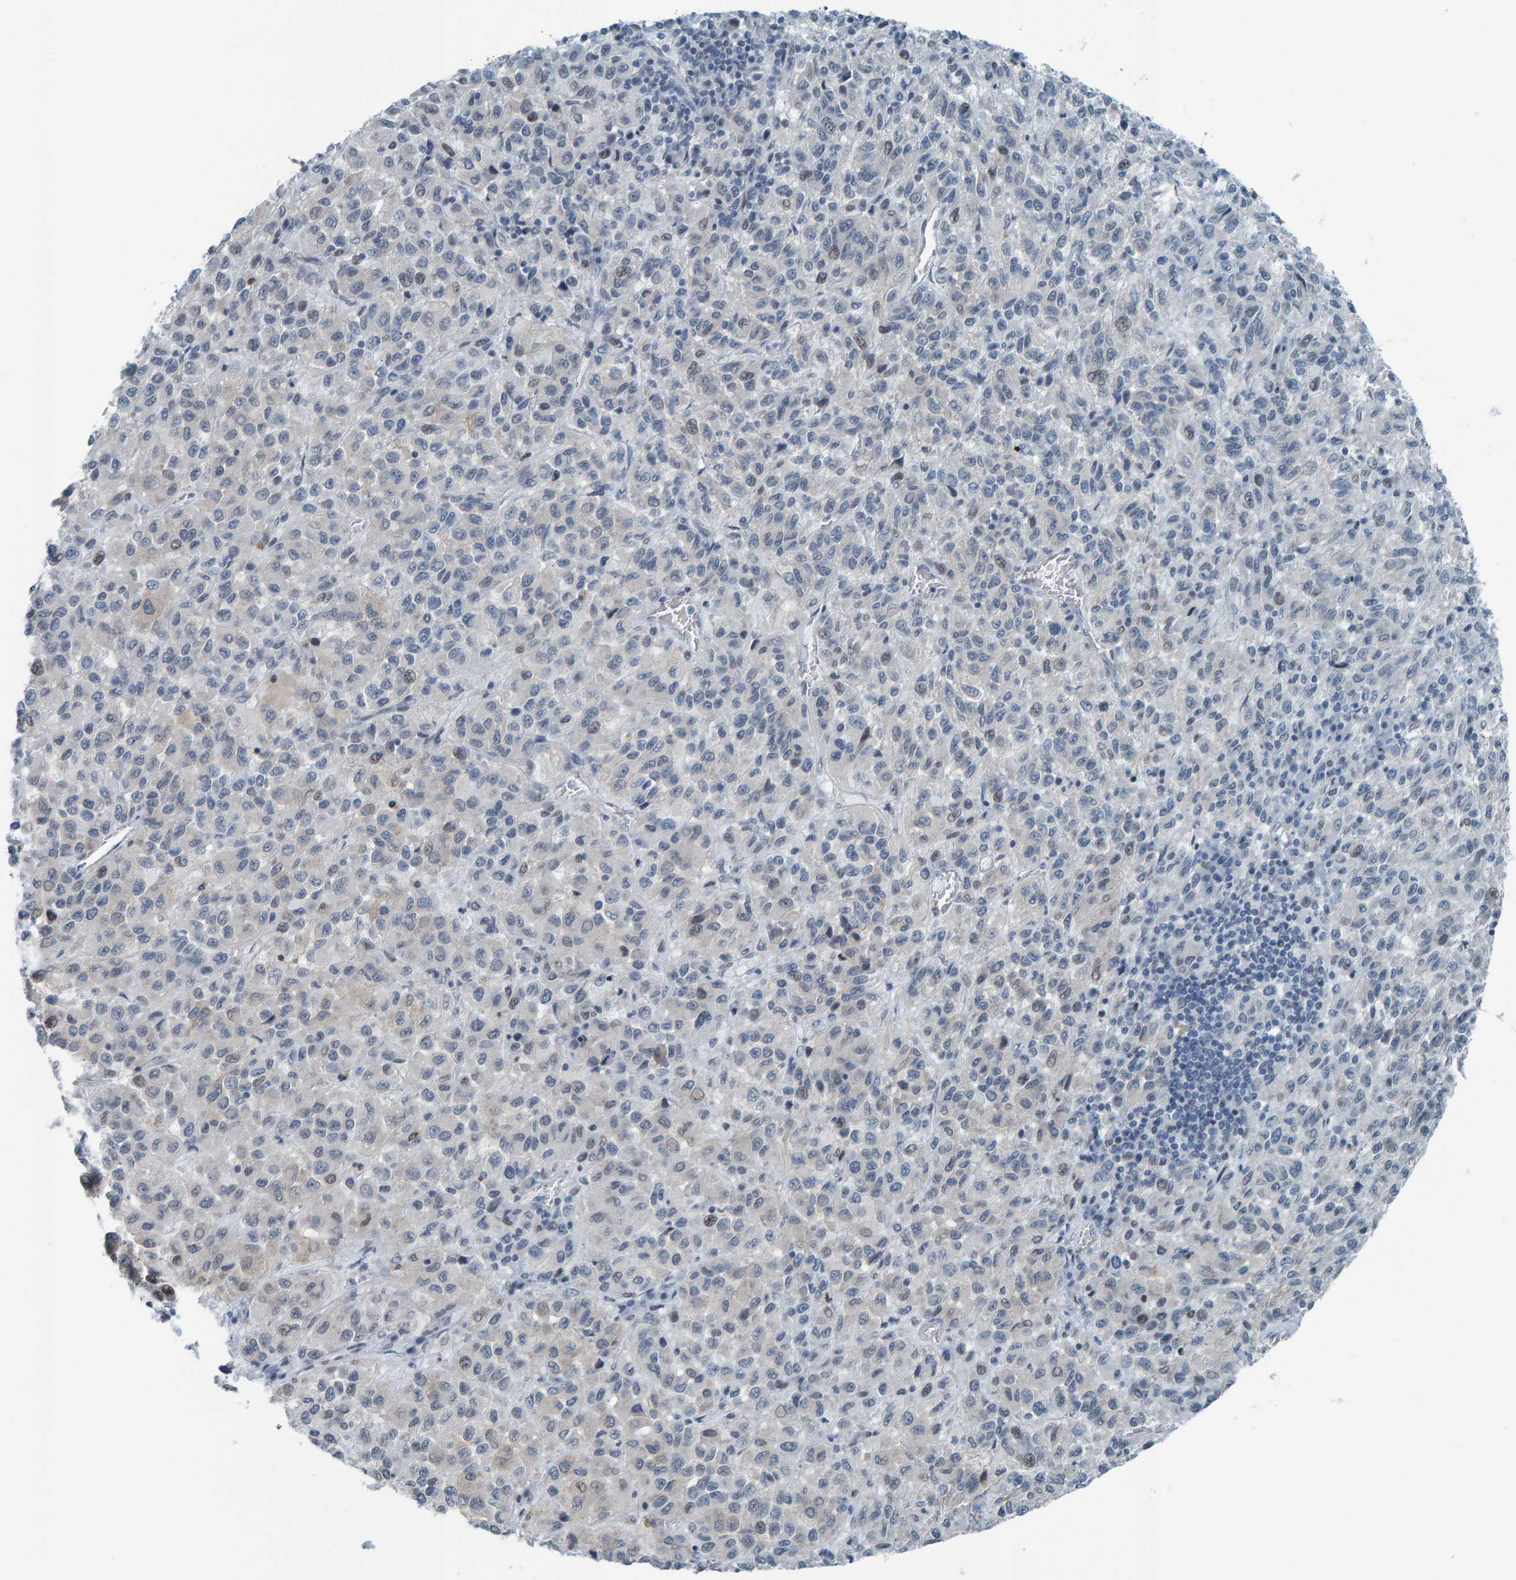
{"staining": {"intensity": "weak", "quantity": "<25%", "location": "nuclear"}, "tissue": "skin cancer", "cell_type": "Tumor cells", "image_type": "cancer", "snomed": [{"axis": "morphology", "description": "Squamous cell carcinoma, NOS"}, {"axis": "topography", "description": "Skin"}], "caption": "Tumor cells are negative for protein expression in human squamous cell carcinoma (skin). (Brightfield microscopy of DAB (3,3'-diaminobenzidine) immunohistochemistry (IHC) at high magnification).", "gene": "CNP", "patient": {"sex": "female", "age": 73}}